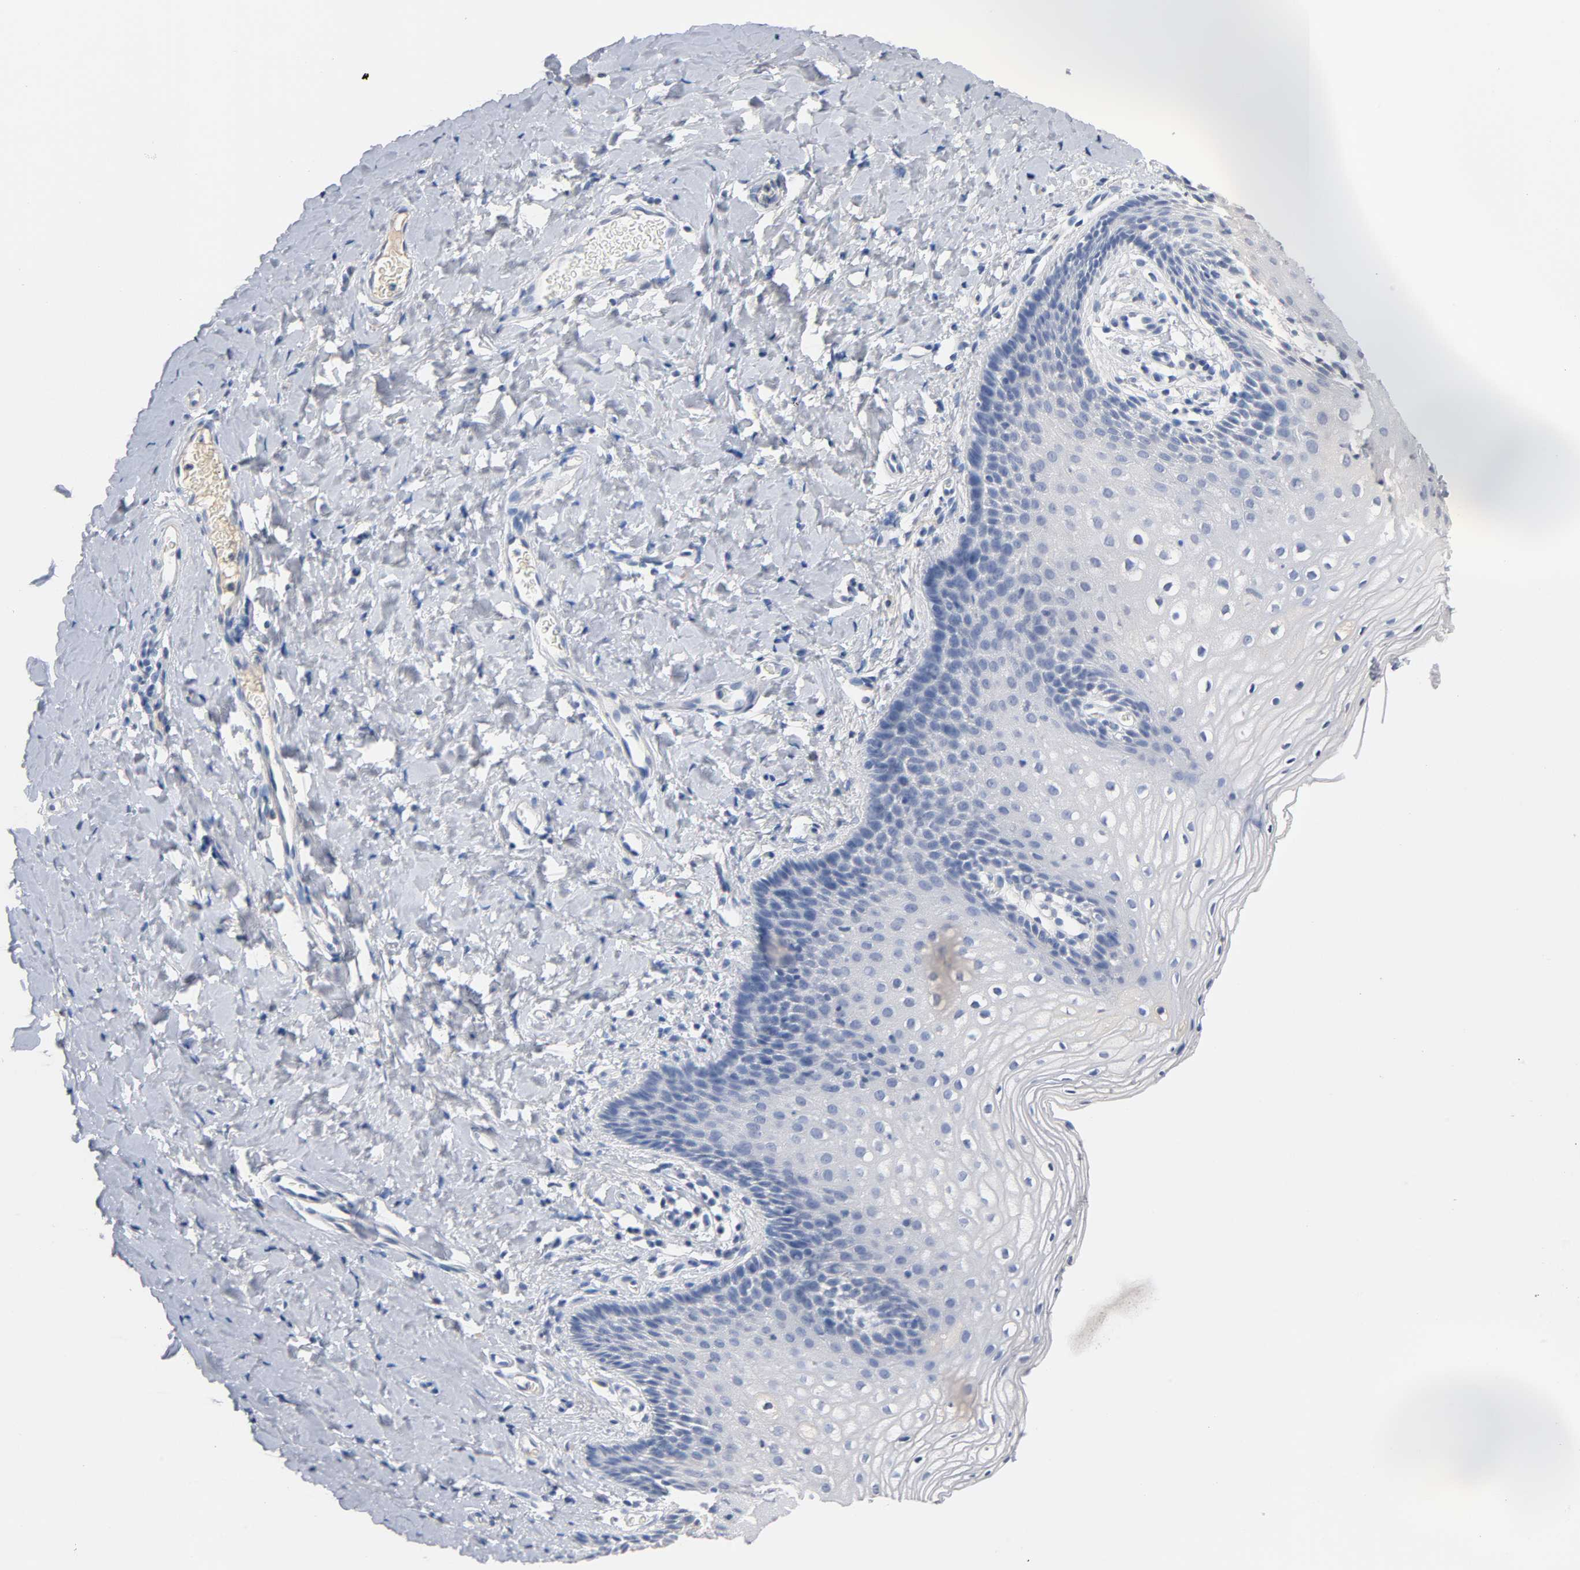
{"staining": {"intensity": "negative", "quantity": "none", "location": "none"}, "tissue": "vagina", "cell_type": "Squamous epithelial cells", "image_type": "normal", "snomed": [{"axis": "morphology", "description": "Normal tissue, NOS"}, {"axis": "topography", "description": "Vagina"}], "caption": "Immunohistochemistry (IHC) photomicrograph of unremarkable vagina stained for a protein (brown), which exhibits no staining in squamous epithelial cells.", "gene": "ZCCHC13", "patient": {"sex": "female", "age": 55}}